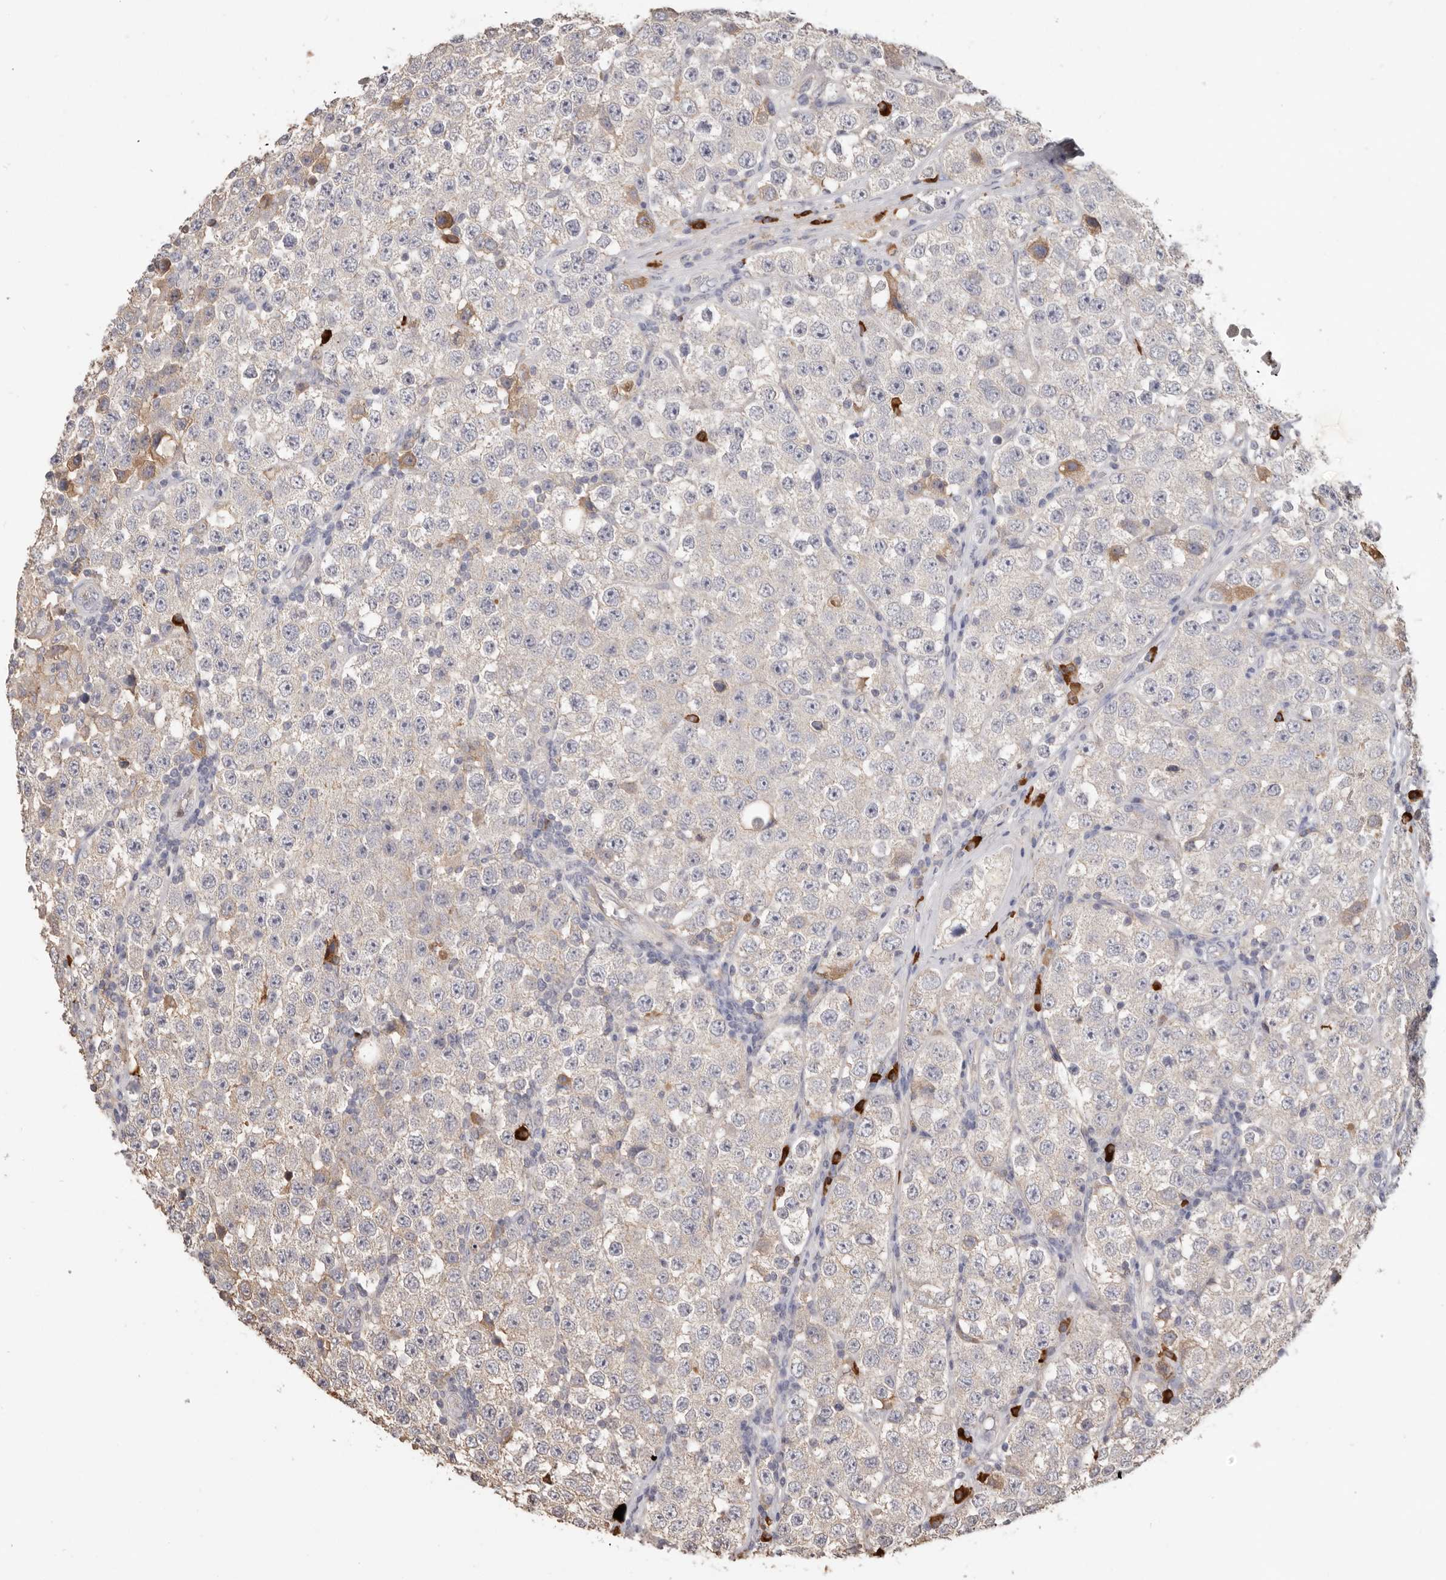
{"staining": {"intensity": "negative", "quantity": "none", "location": "none"}, "tissue": "testis cancer", "cell_type": "Tumor cells", "image_type": "cancer", "snomed": [{"axis": "morphology", "description": "Seminoma, NOS"}, {"axis": "topography", "description": "Testis"}], "caption": "This is an immunohistochemistry (IHC) micrograph of human testis seminoma. There is no staining in tumor cells.", "gene": "HCAR2", "patient": {"sex": "male", "age": 28}}